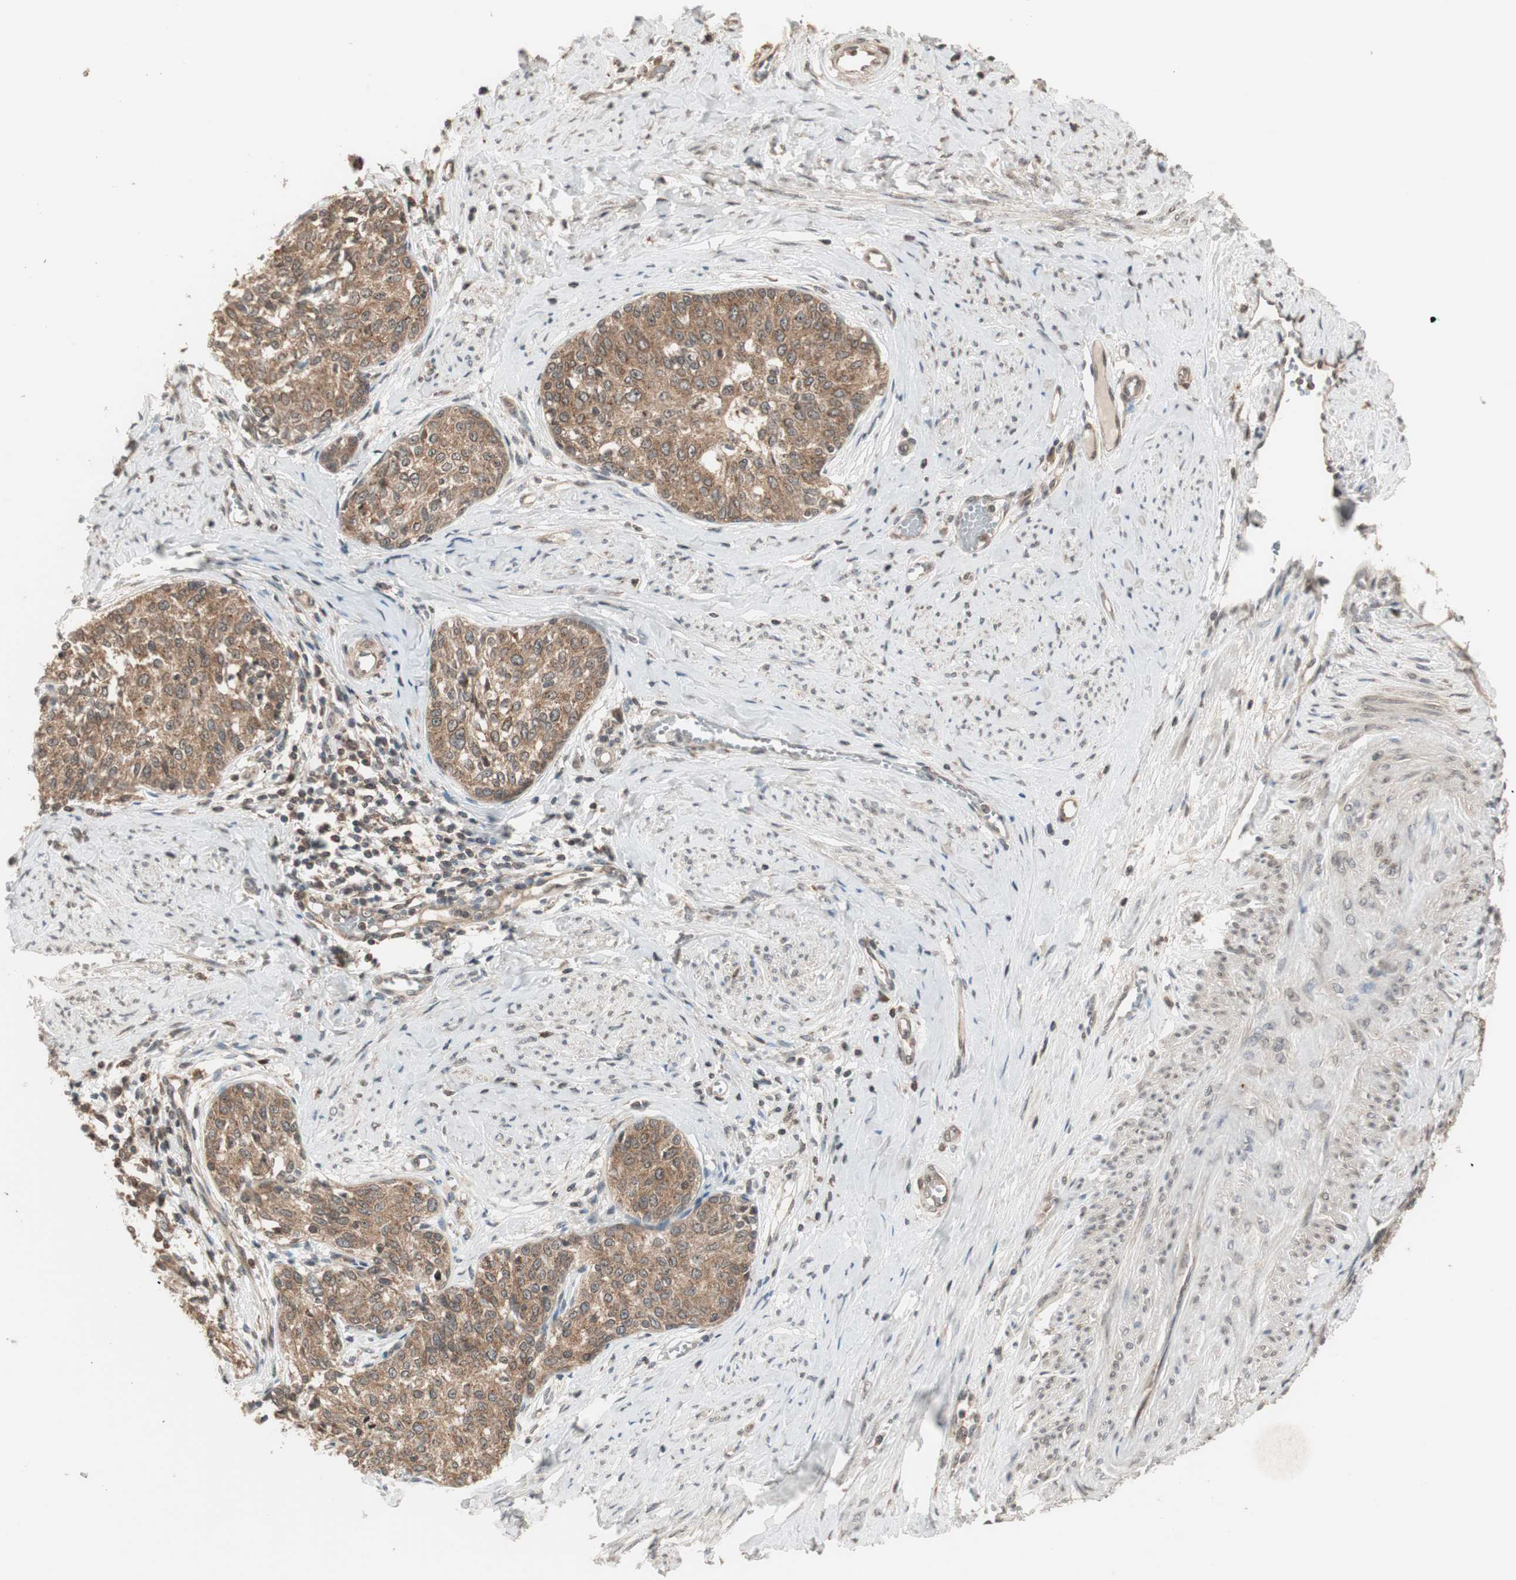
{"staining": {"intensity": "moderate", "quantity": ">75%", "location": "cytoplasmic/membranous"}, "tissue": "cervical cancer", "cell_type": "Tumor cells", "image_type": "cancer", "snomed": [{"axis": "morphology", "description": "Squamous cell carcinoma, NOS"}, {"axis": "morphology", "description": "Adenocarcinoma, NOS"}, {"axis": "topography", "description": "Cervix"}], "caption": "DAB immunohistochemical staining of human cervical cancer demonstrates moderate cytoplasmic/membranous protein staining in approximately >75% of tumor cells.", "gene": "FBXO5", "patient": {"sex": "female", "age": 52}}